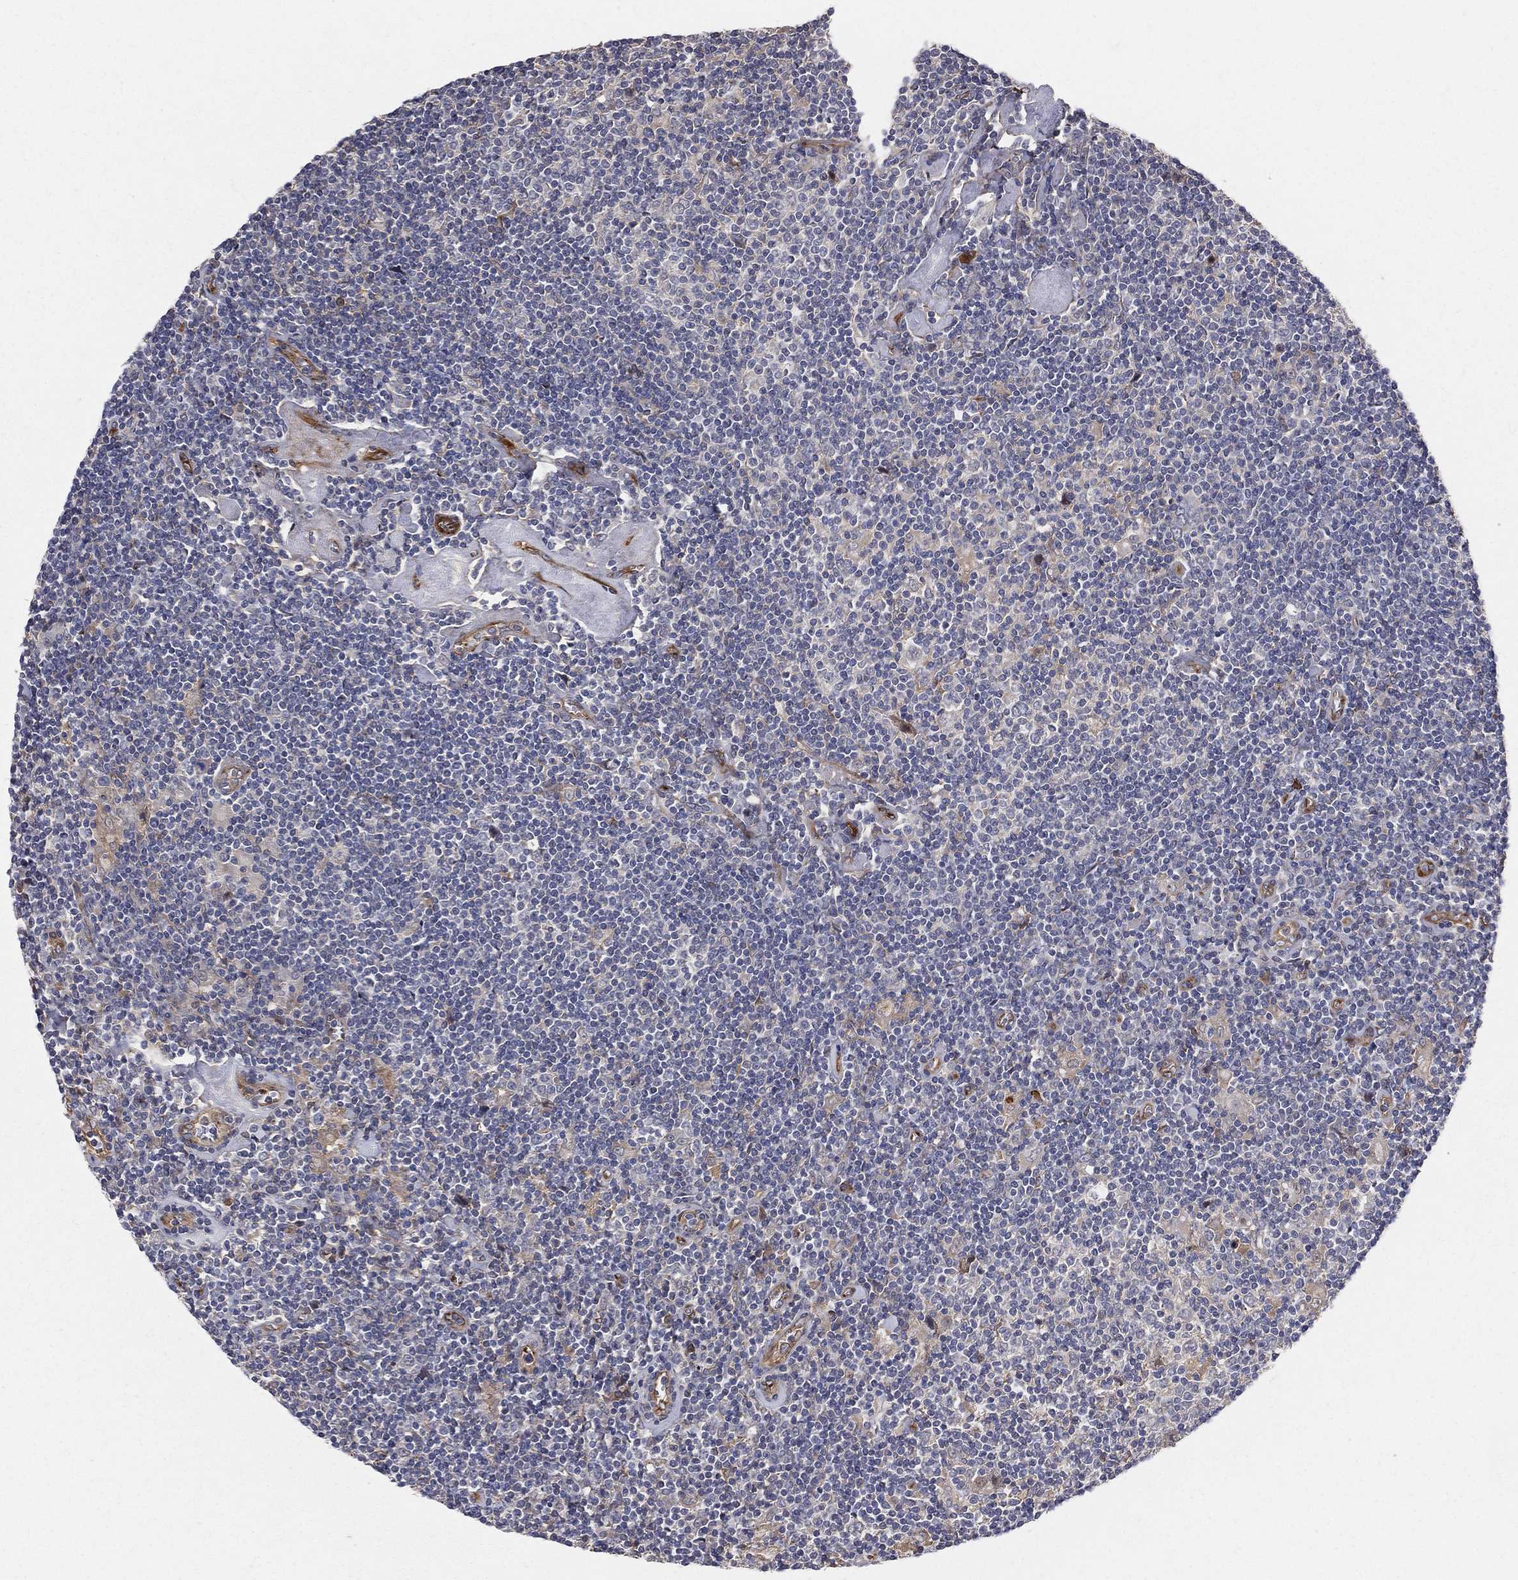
{"staining": {"intensity": "negative", "quantity": "none", "location": "none"}, "tissue": "lymphoma", "cell_type": "Tumor cells", "image_type": "cancer", "snomed": [{"axis": "morphology", "description": "Hodgkin's disease, NOS"}, {"axis": "topography", "description": "Lymph node"}], "caption": "Tumor cells are negative for protein expression in human Hodgkin's disease.", "gene": "ENTPD1", "patient": {"sex": "male", "age": 40}}